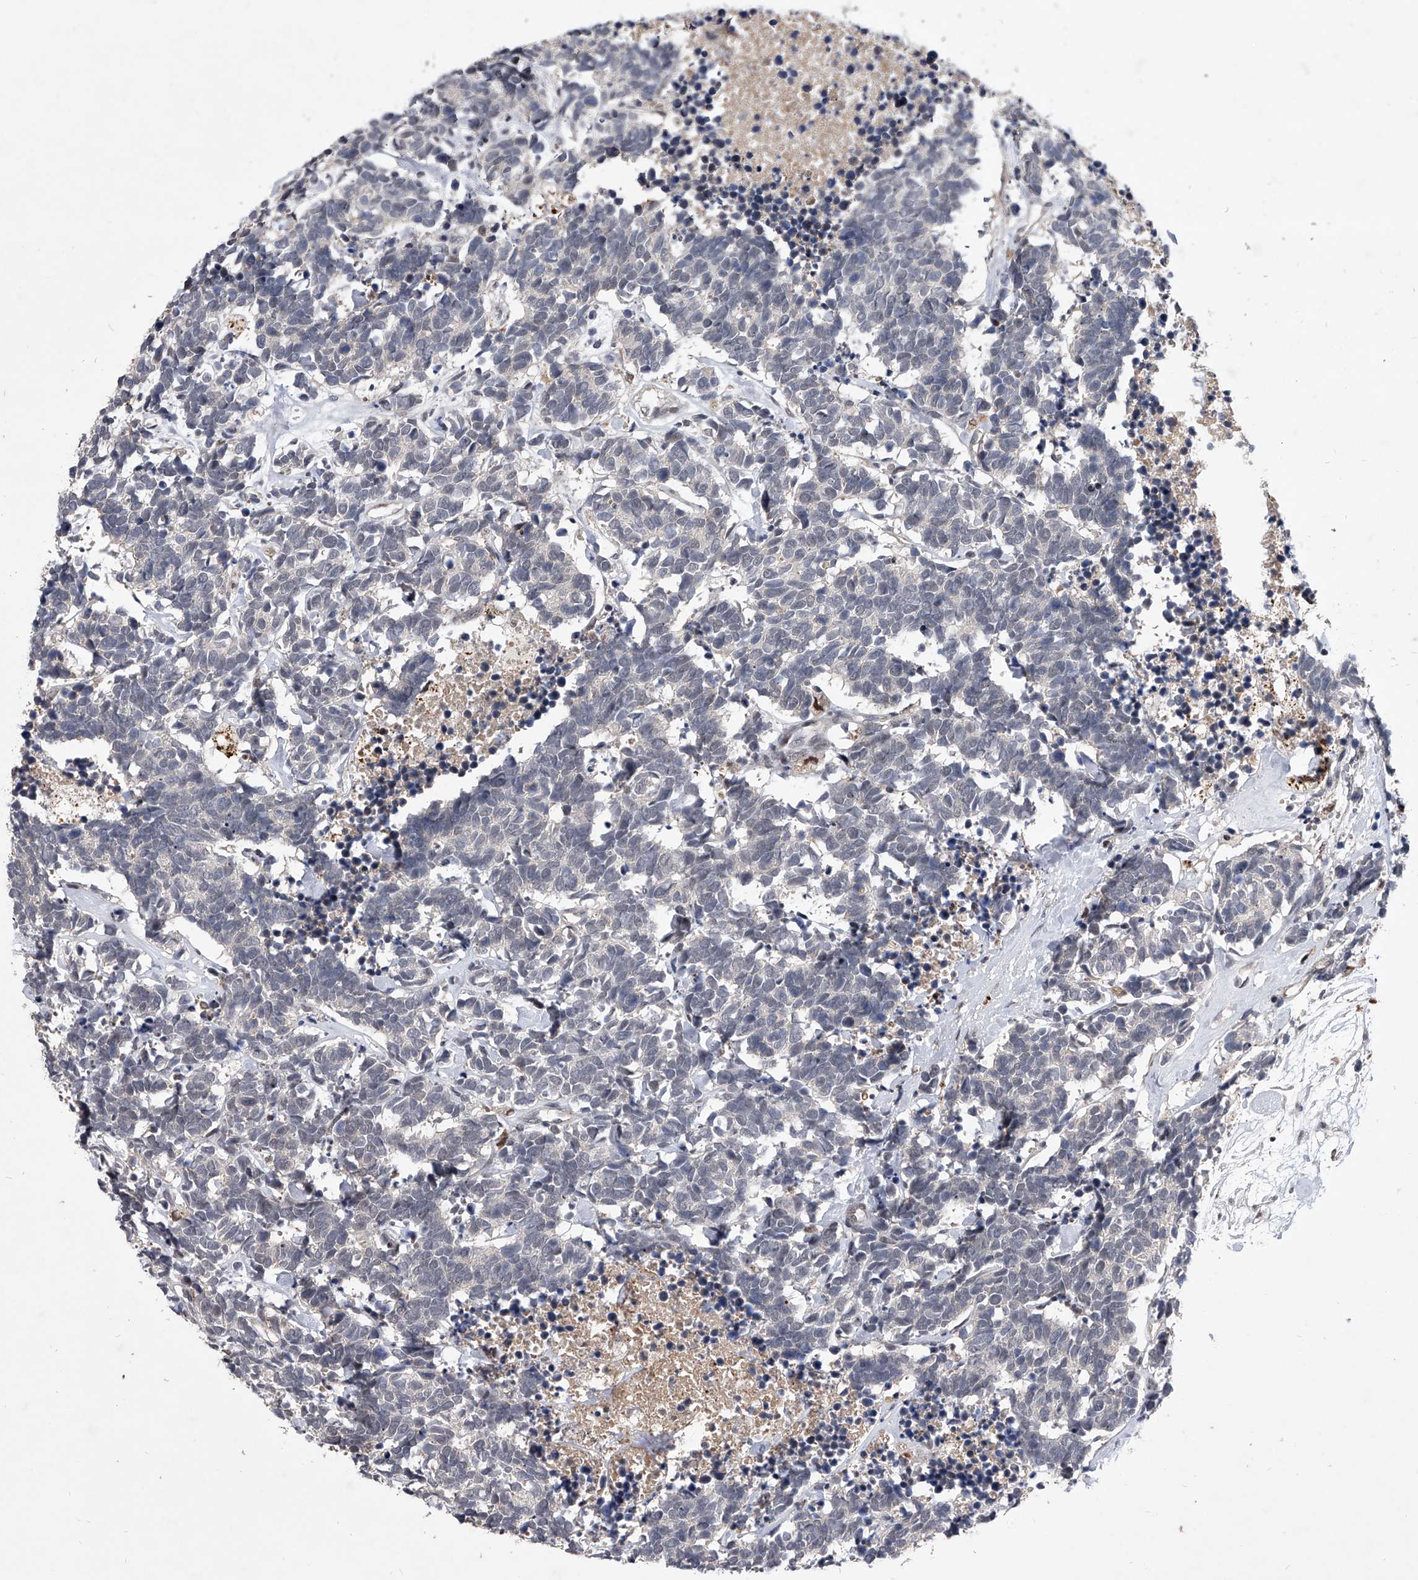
{"staining": {"intensity": "negative", "quantity": "none", "location": "none"}, "tissue": "carcinoid", "cell_type": "Tumor cells", "image_type": "cancer", "snomed": [{"axis": "morphology", "description": "Carcinoma, NOS"}, {"axis": "morphology", "description": "Carcinoid, malignant, NOS"}, {"axis": "topography", "description": "Urinary bladder"}], "caption": "Human carcinoma stained for a protein using immunohistochemistry exhibits no positivity in tumor cells.", "gene": "CMTR1", "patient": {"sex": "male", "age": 57}}